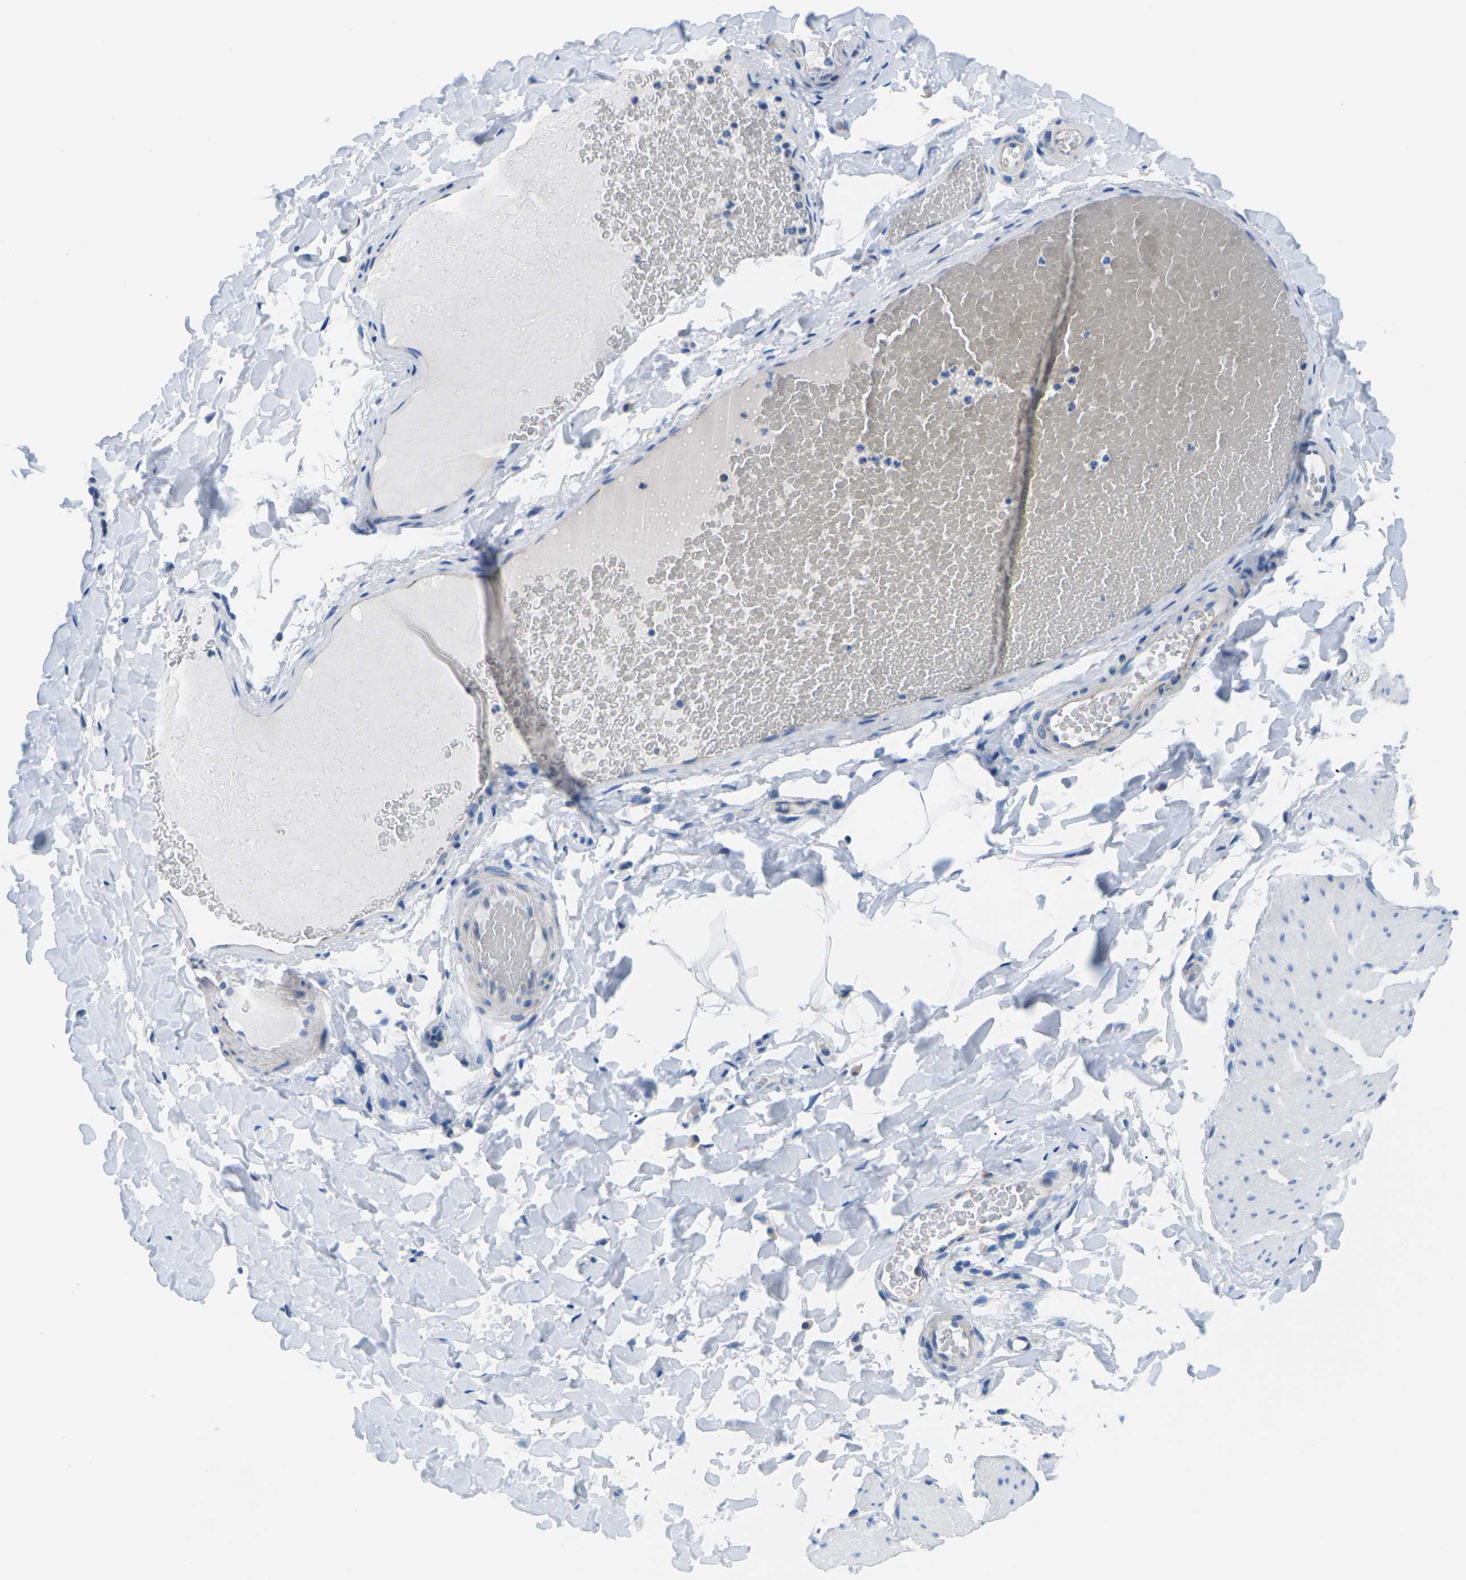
{"staining": {"intensity": "negative", "quantity": "none", "location": "none"}, "tissue": "smooth muscle", "cell_type": "Smooth muscle cells", "image_type": "normal", "snomed": [{"axis": "morphology", "description": "Normal tissue, NOS"}, {"axis": "topography", "description": "Smooth muscle"}, {"axis": "topography", "description": "Colon"}], "caption": "This is a photomicrograph of immunohistochemistry (IHC) staining of unremarkable smooth muscle, which shows no staining in smooth muscle cells. (DAB (3,3'-diaminobenzidine) immunohistochemistry (IHC), high magnification).", "gene": "SYNGR2", "patient": {"sex": "male", "age": 67}}